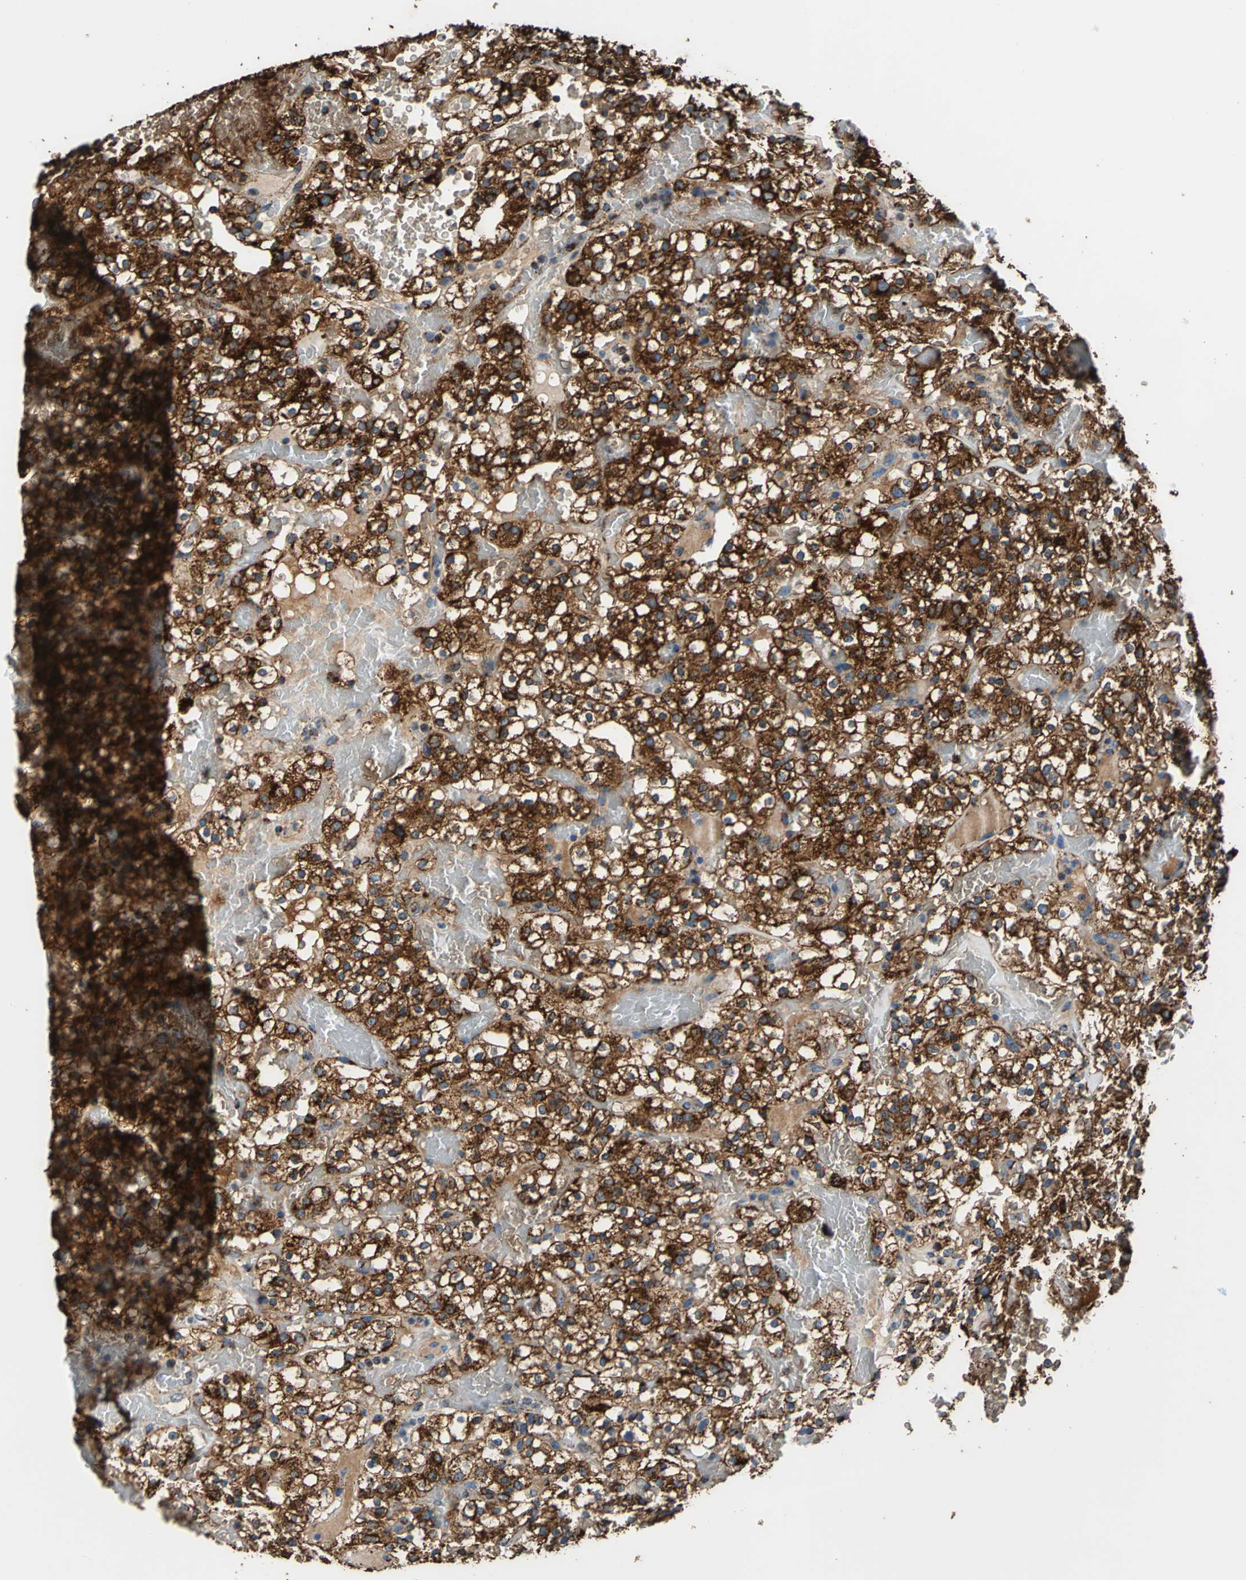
{"staining": {"intensity": "strong", "quantity": ">75%", "location": "cytoplasmic/membranous"}, "tissue": "renal cancer", "cell_type": "Tumor cells", "image_type": "cancer", "snomed": [{"axis": "morphology", "description": "Normal tissue, NOS"}, {"axis": "morphology", "description": "Adenocarcinoma, NOS"}, {"axis": "topography", "description": "Kidney"}], "caption": "This histopathology image demonstrates immunohistochemistry (IHC) staining of human renal cancer, with high strong cytoplasmic/membranous positivity in about >75% of tumor cells.", "gene": "ECH1", "patient": {"sex": "female", "age": 72}}